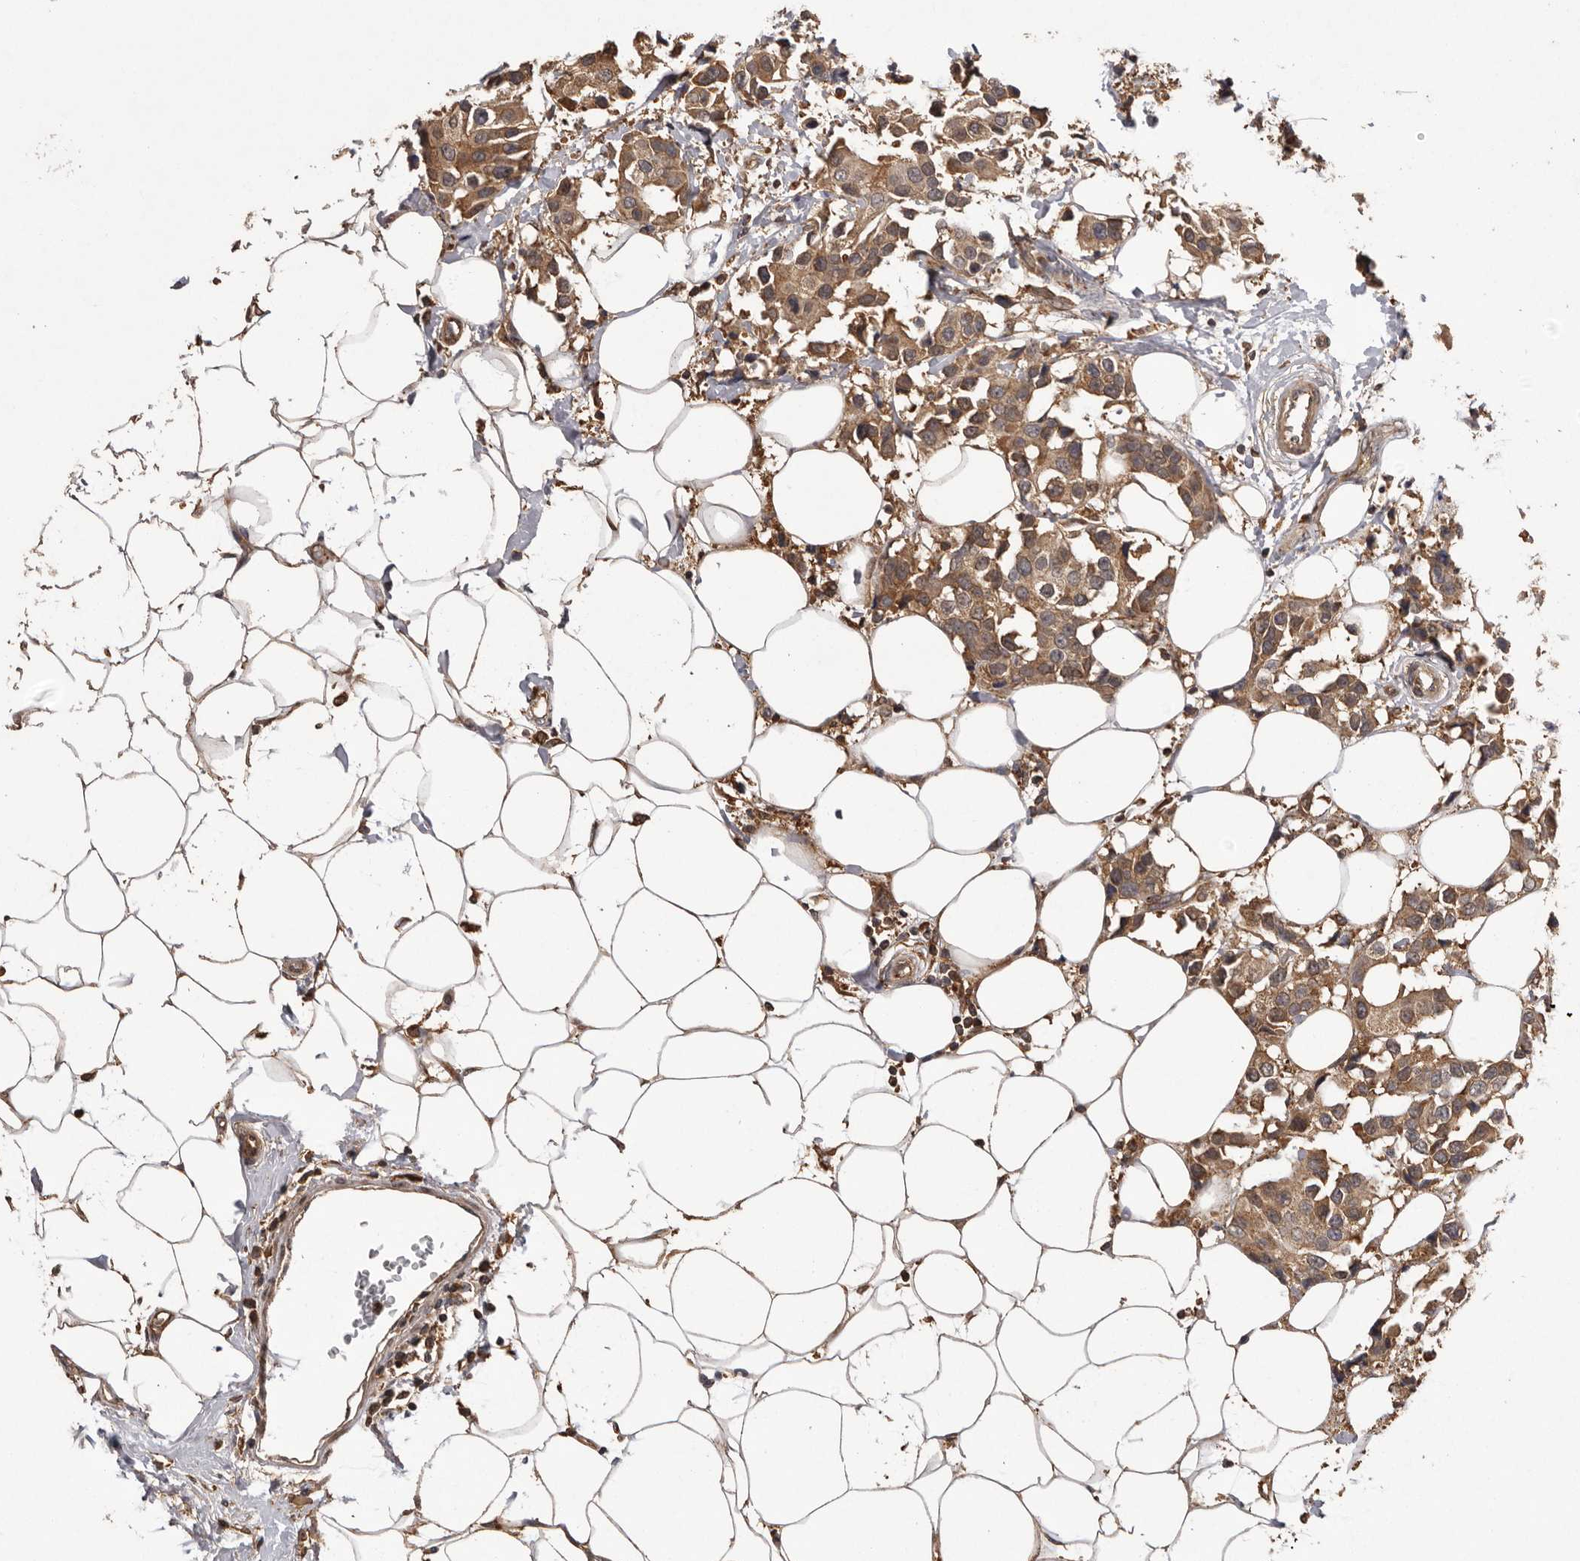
{"staining": {"intensity": "moderate", "quantity": ">75%", "location": "cytoplasmic/membranous"}, "tissue": "breast cancer", "cell_type": "Tumor cells", "image_type": "cancer", "snomed": [{"axis": "morphology", "description": "Normal tissue, NOS"}, {"axis": "morphology", "description": "Duct carcinoma"}, {"axis": "topography", "description": "Breast"}], "caption": "A medium amount of moderate cytoplasmic/membranous staining is present in about >75% of tumor cells in breast cancer tissue. The staining was performed using DAB (3,3'-diaminobenzidine), with brown indicating positive protein expression. Nuclei are stained blue with hematoxylin.", "gene": "SLC22A3", "patient": {"sex": "female", "age": 39}}